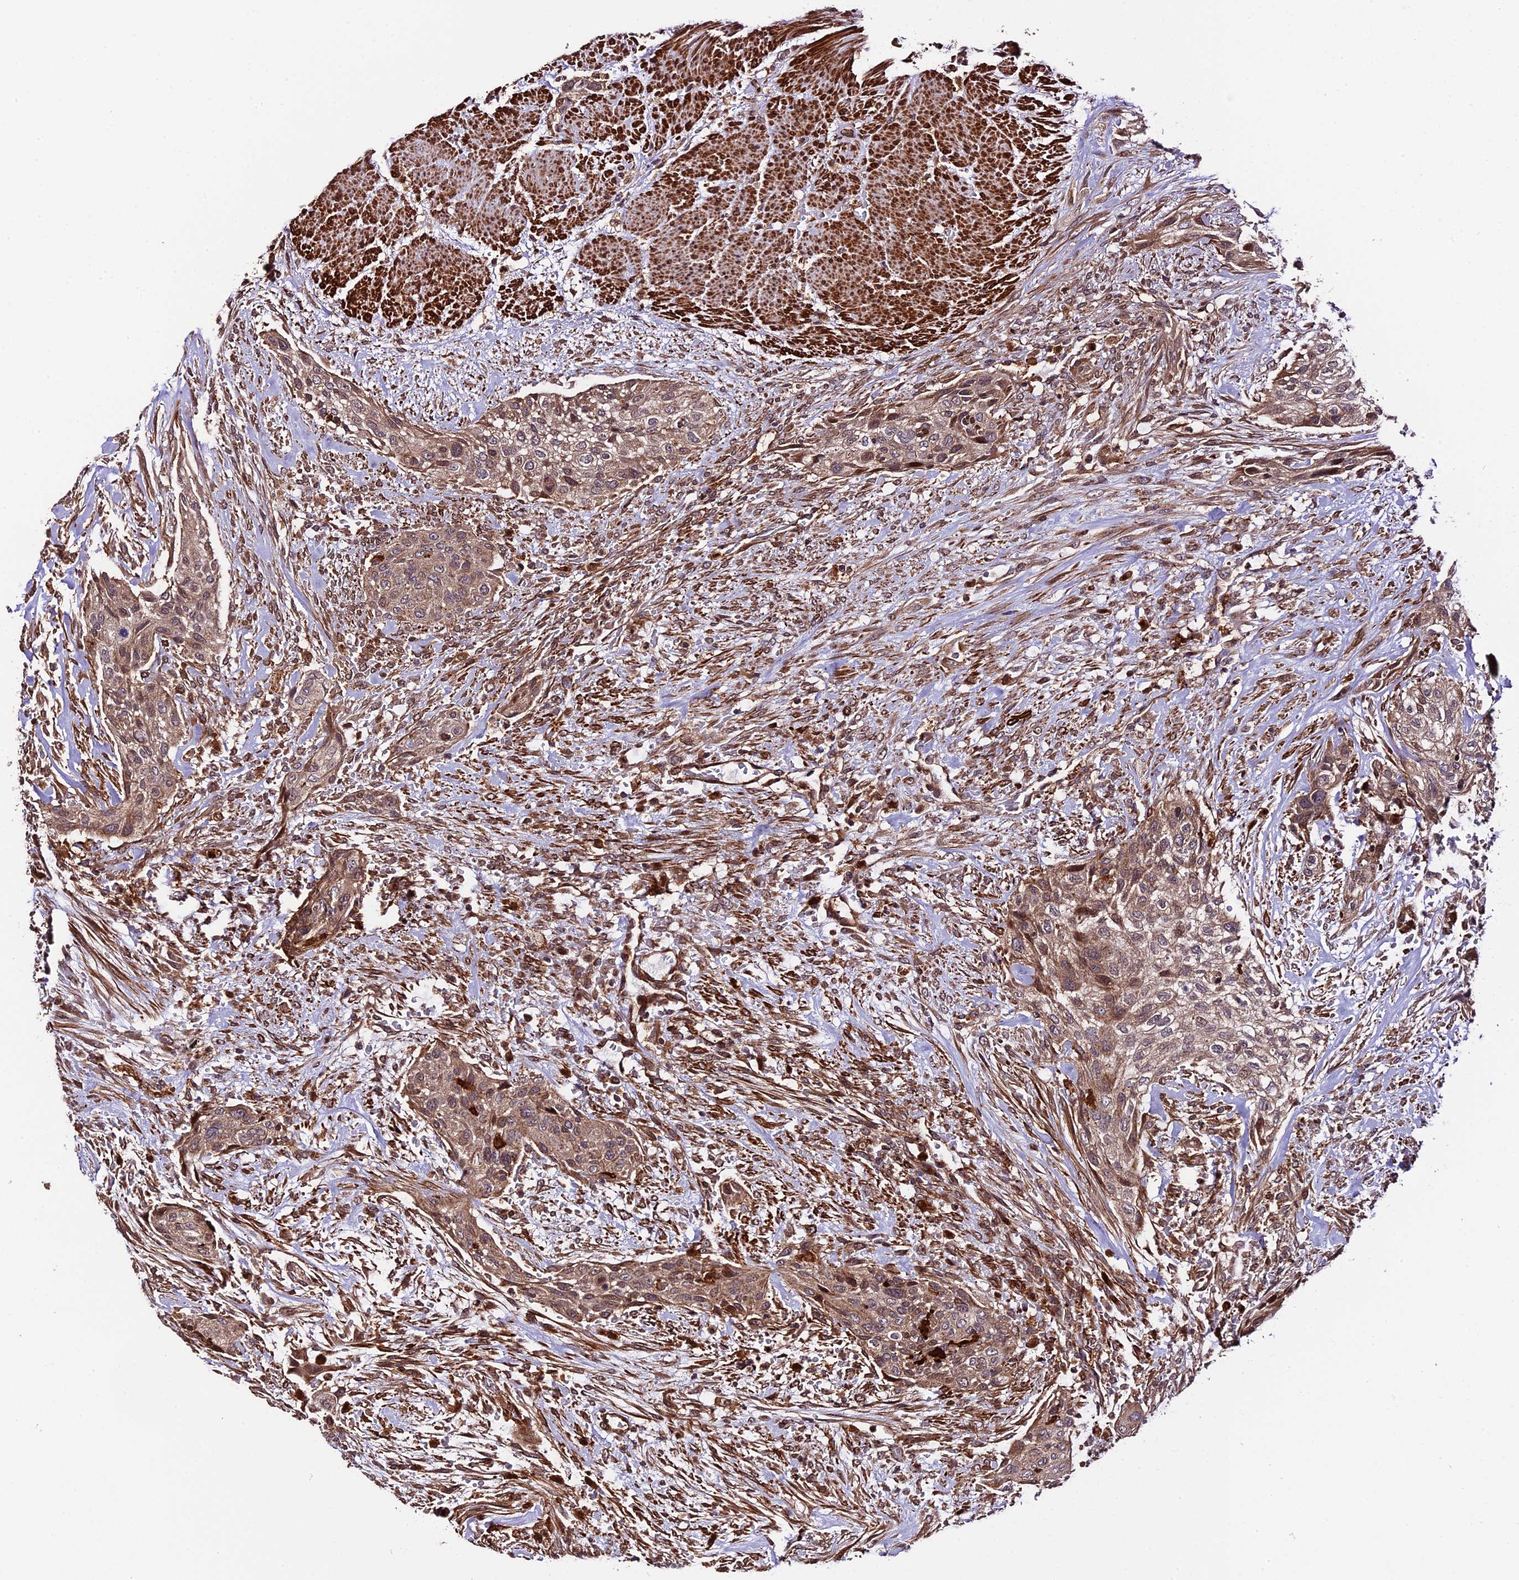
{"staining": {"intensity": "weak", "quantity": ">75%", "location": "cytoplasmic/membranous"}, "tissue": "urothelial cancer", "cell_type": "Tumor cells", "image_type": "cancer", "snomed": [{"axis": "morphology", "description": "Urothelial carcinoma, High grade"}, {"axis": "topography", "description": "Urinary bladder"}], "caption": "A brown stain highlights weak cytoplasmic/membranous staining of a protein in high-grade urothelial carcinoma tumor cells. The staining is performed using DAB brown chromogen to label protein expression. The nuclei are counter-stained blue using hematoxylin.", "gene": "HERPUD1", "patient": {"sex": "male", "age": 35}}